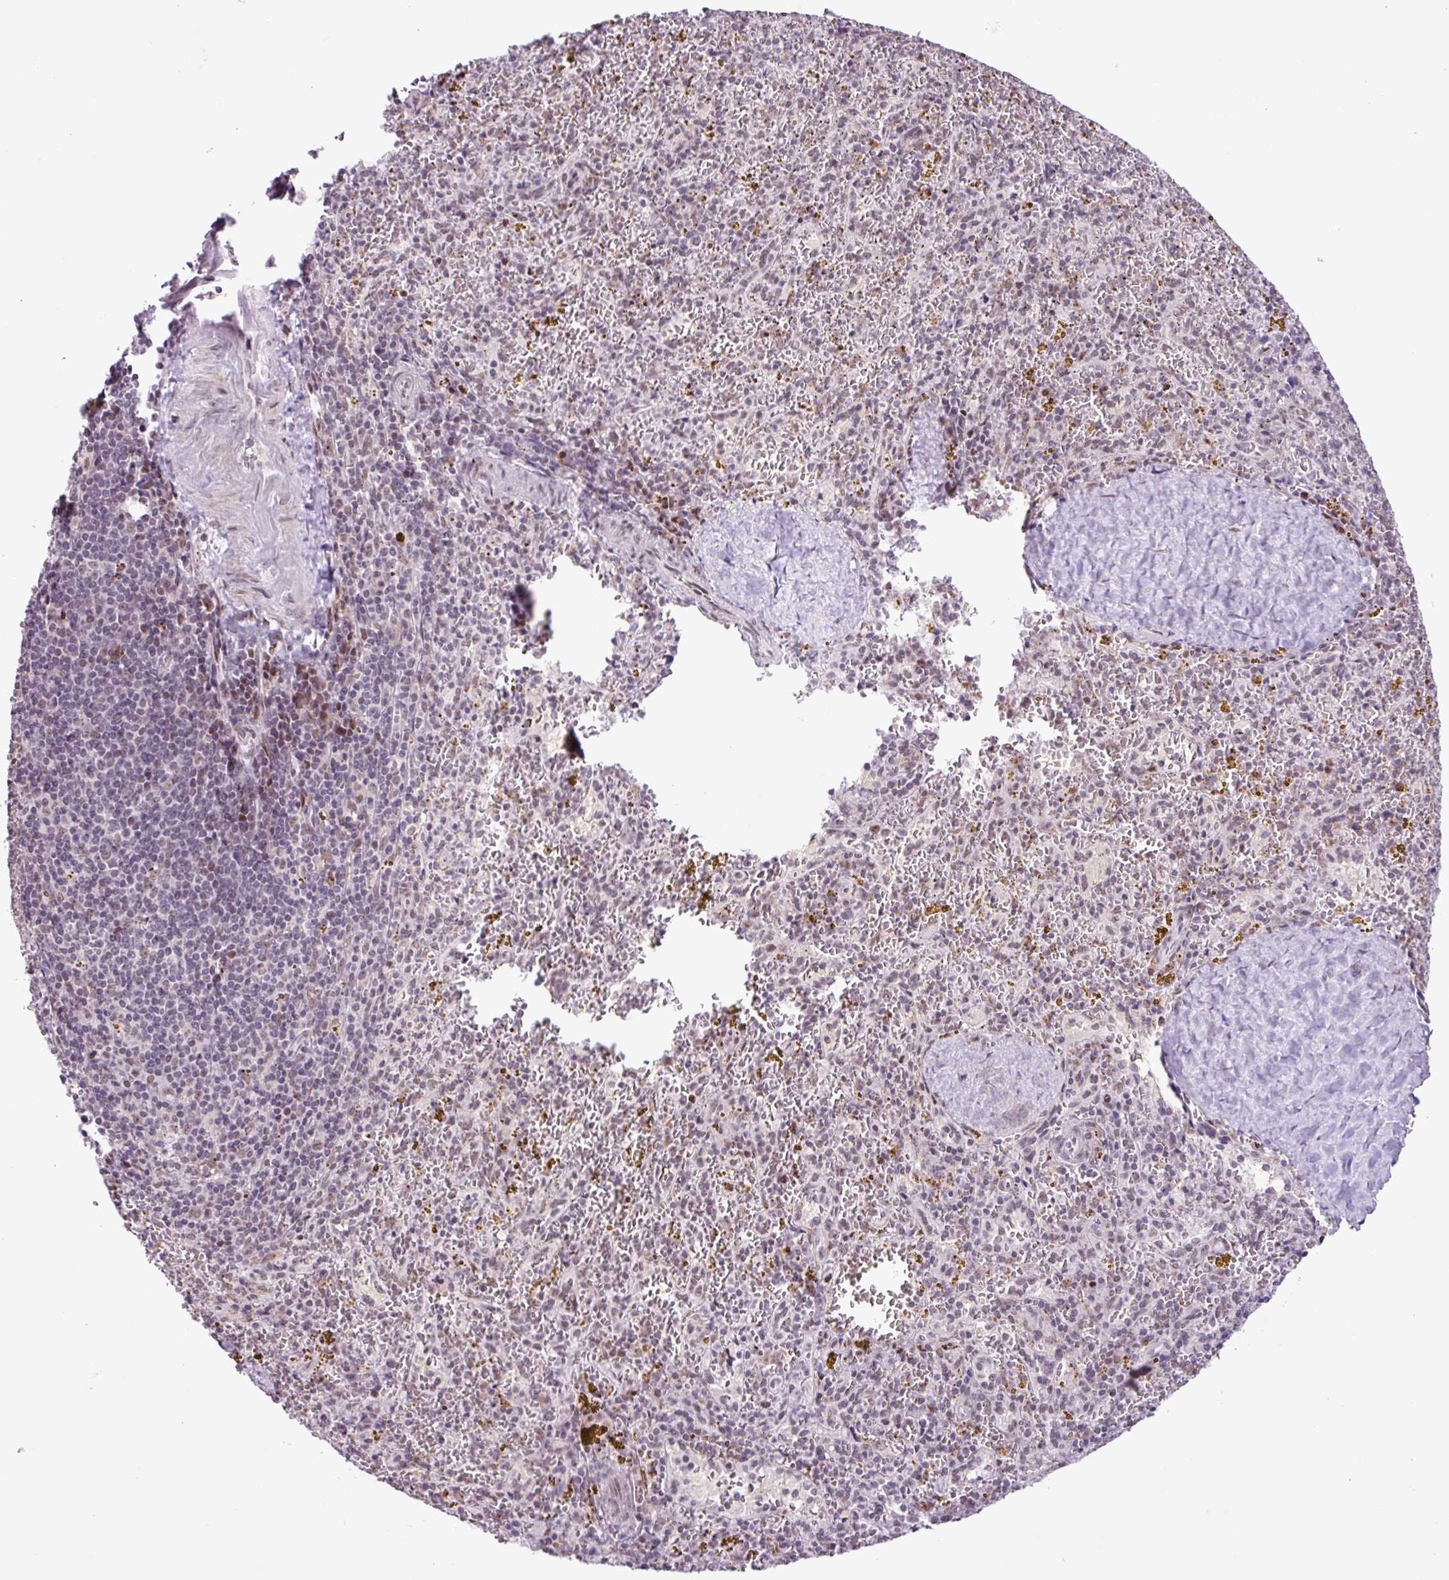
{"staining": {"intensity": "negative", "quantity": "none", "location": "none"}, "tissue": "spleen", "cell_type": "Cells in red pulp", "image_type": "normal", "snomed": [{"axis": "morphology", "description": "Normal tissue, NOS"}, {"axis": "topography", "description": "Spleen"}], "caption": "An immunohistochemistry image of normal spleen is shown. There is no staining in cells in red pulp of spleen.", "gene": "ZNF354A", "patient": {"sex": "male", "age": 57}}